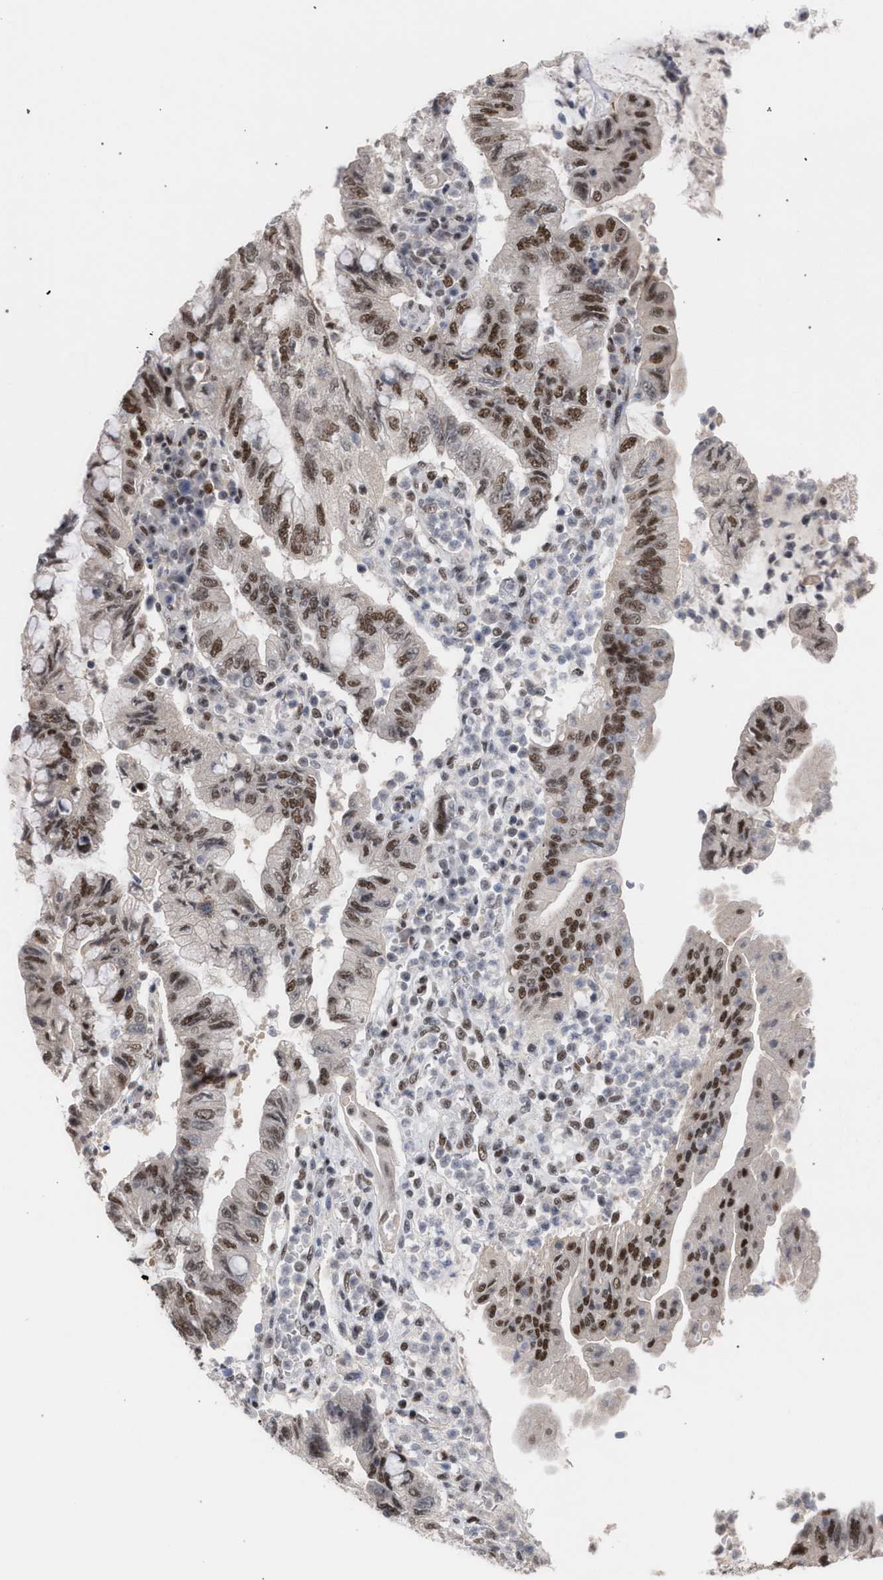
{"staining": {"intensity": "moderate", "quantity": ">75%", "location": "nuclear"}, "tissue": "pancreatic cancer", "cell_type": "Tumor cells", "image_type": "cancer", "snomed": [{"axis": "morphology", "description": "Adenocarcinoma, NOS"}, {"axis": "topography", "description": "Pancreas"}], "caption": "Immunohistochemistry of pancreatic cancer displays medium levels of moderate nuclear staining in approximately >75% of tumor cells.", "gene": "SCAF4", "patient": {"sex": "female", "age": 73}}